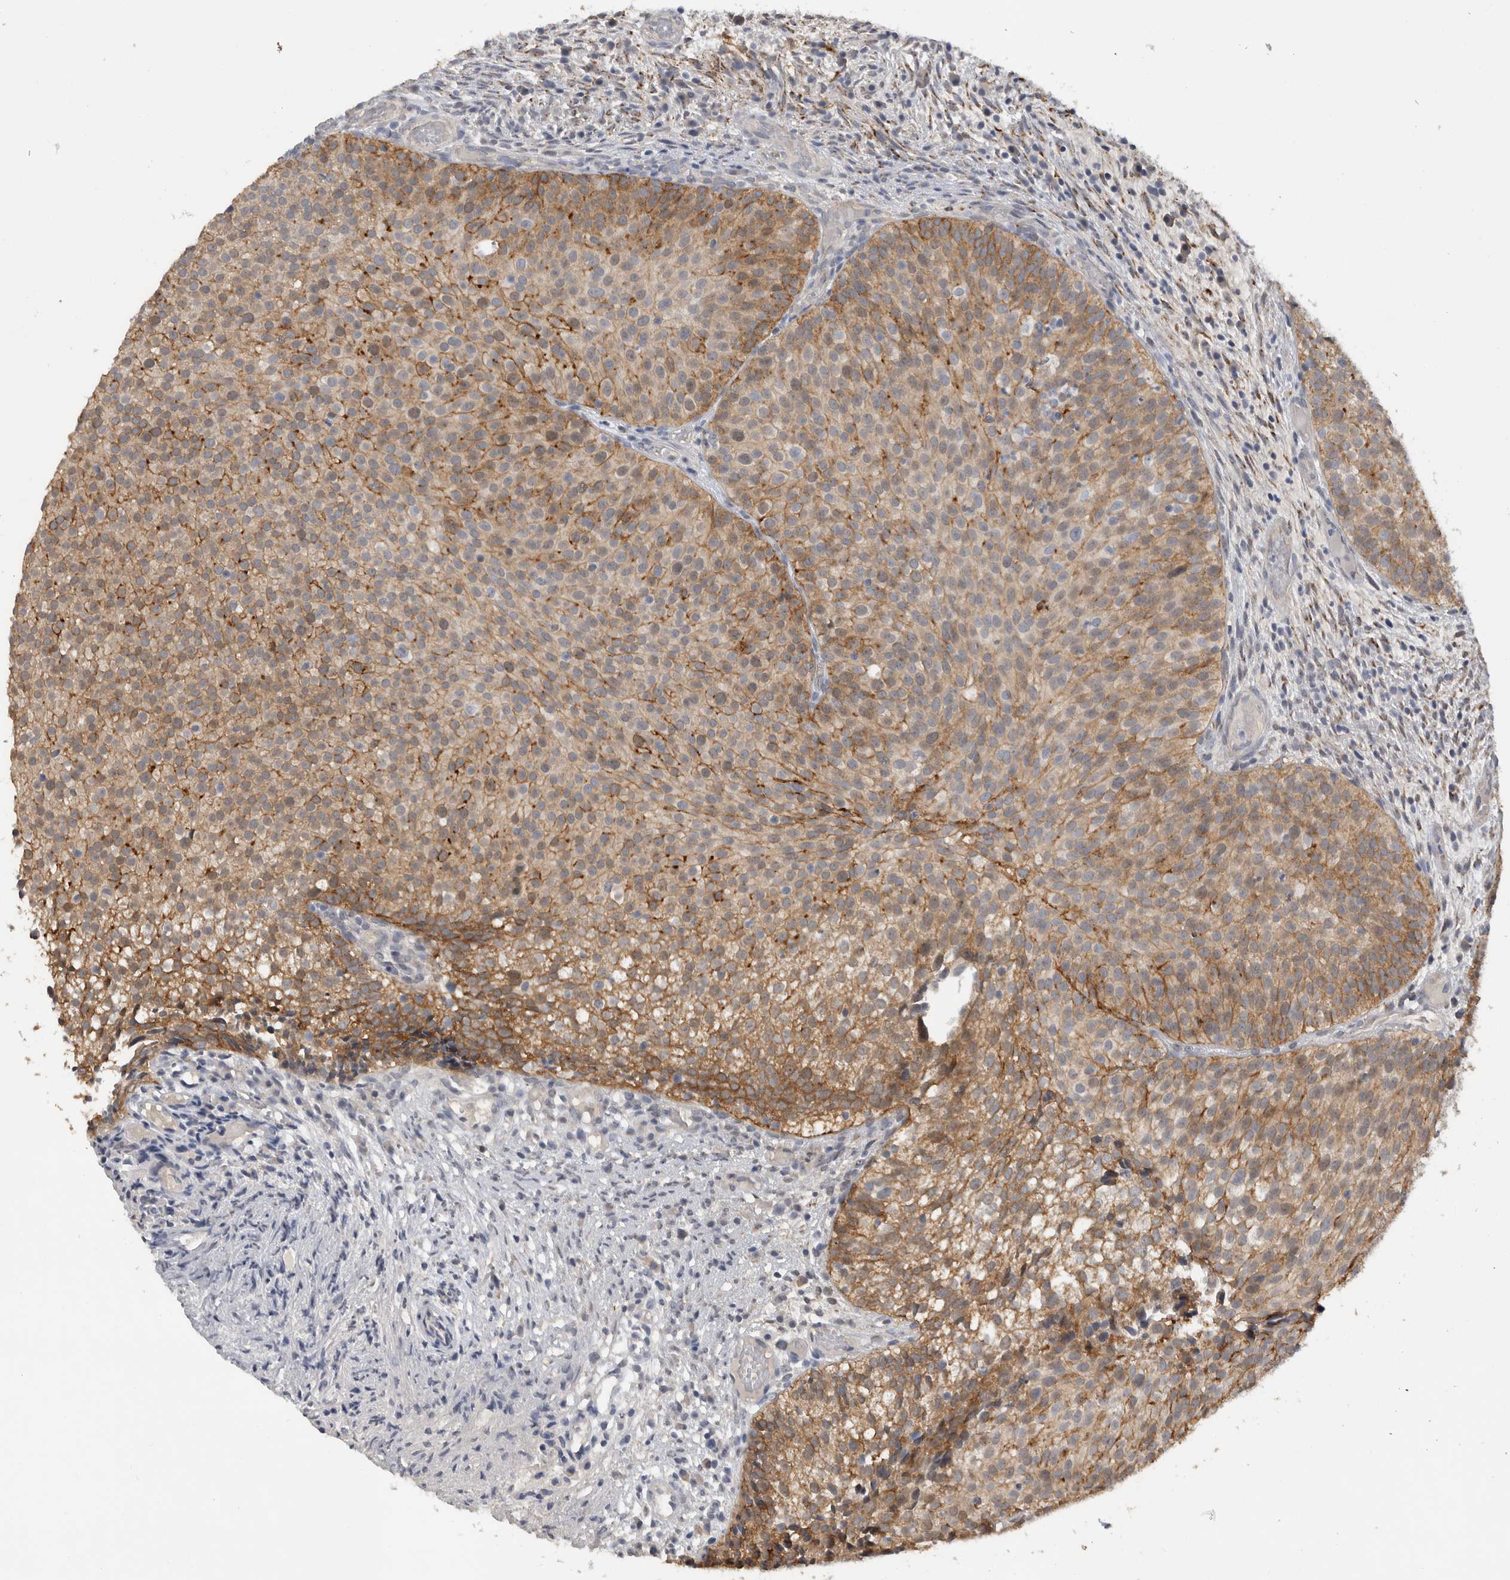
{"staining": {"intensity": "moderate", "quantity": ">75%", "location": "cytoplasmic/membranous"}, "tissue": "urothelial cancer", "cell_type": "Tumor cells", "image_type": "cancer", "snomed": [{"axis": "morphology", "description": "Urothelial carcinoma, Low grade"}, {"axis": "topography", "description": "Urinary bladder"}], "caption": "Immunohistochemistry (IHC) staining of urothelial cancer, which demonstrates medium levels of moderate cytoplasmic/membranous staining in approximately >75% of tumor cells indicating moderate cytoplasmic/membranous protein staining. The staining was performed using DAB (3,3'-diaminobenzidine) (brown) for protein detection and nuclei were counterstained in hematoxylin (blue).", "gene": "DYRK2", "patient": {"sex": "male", "age": 86}}